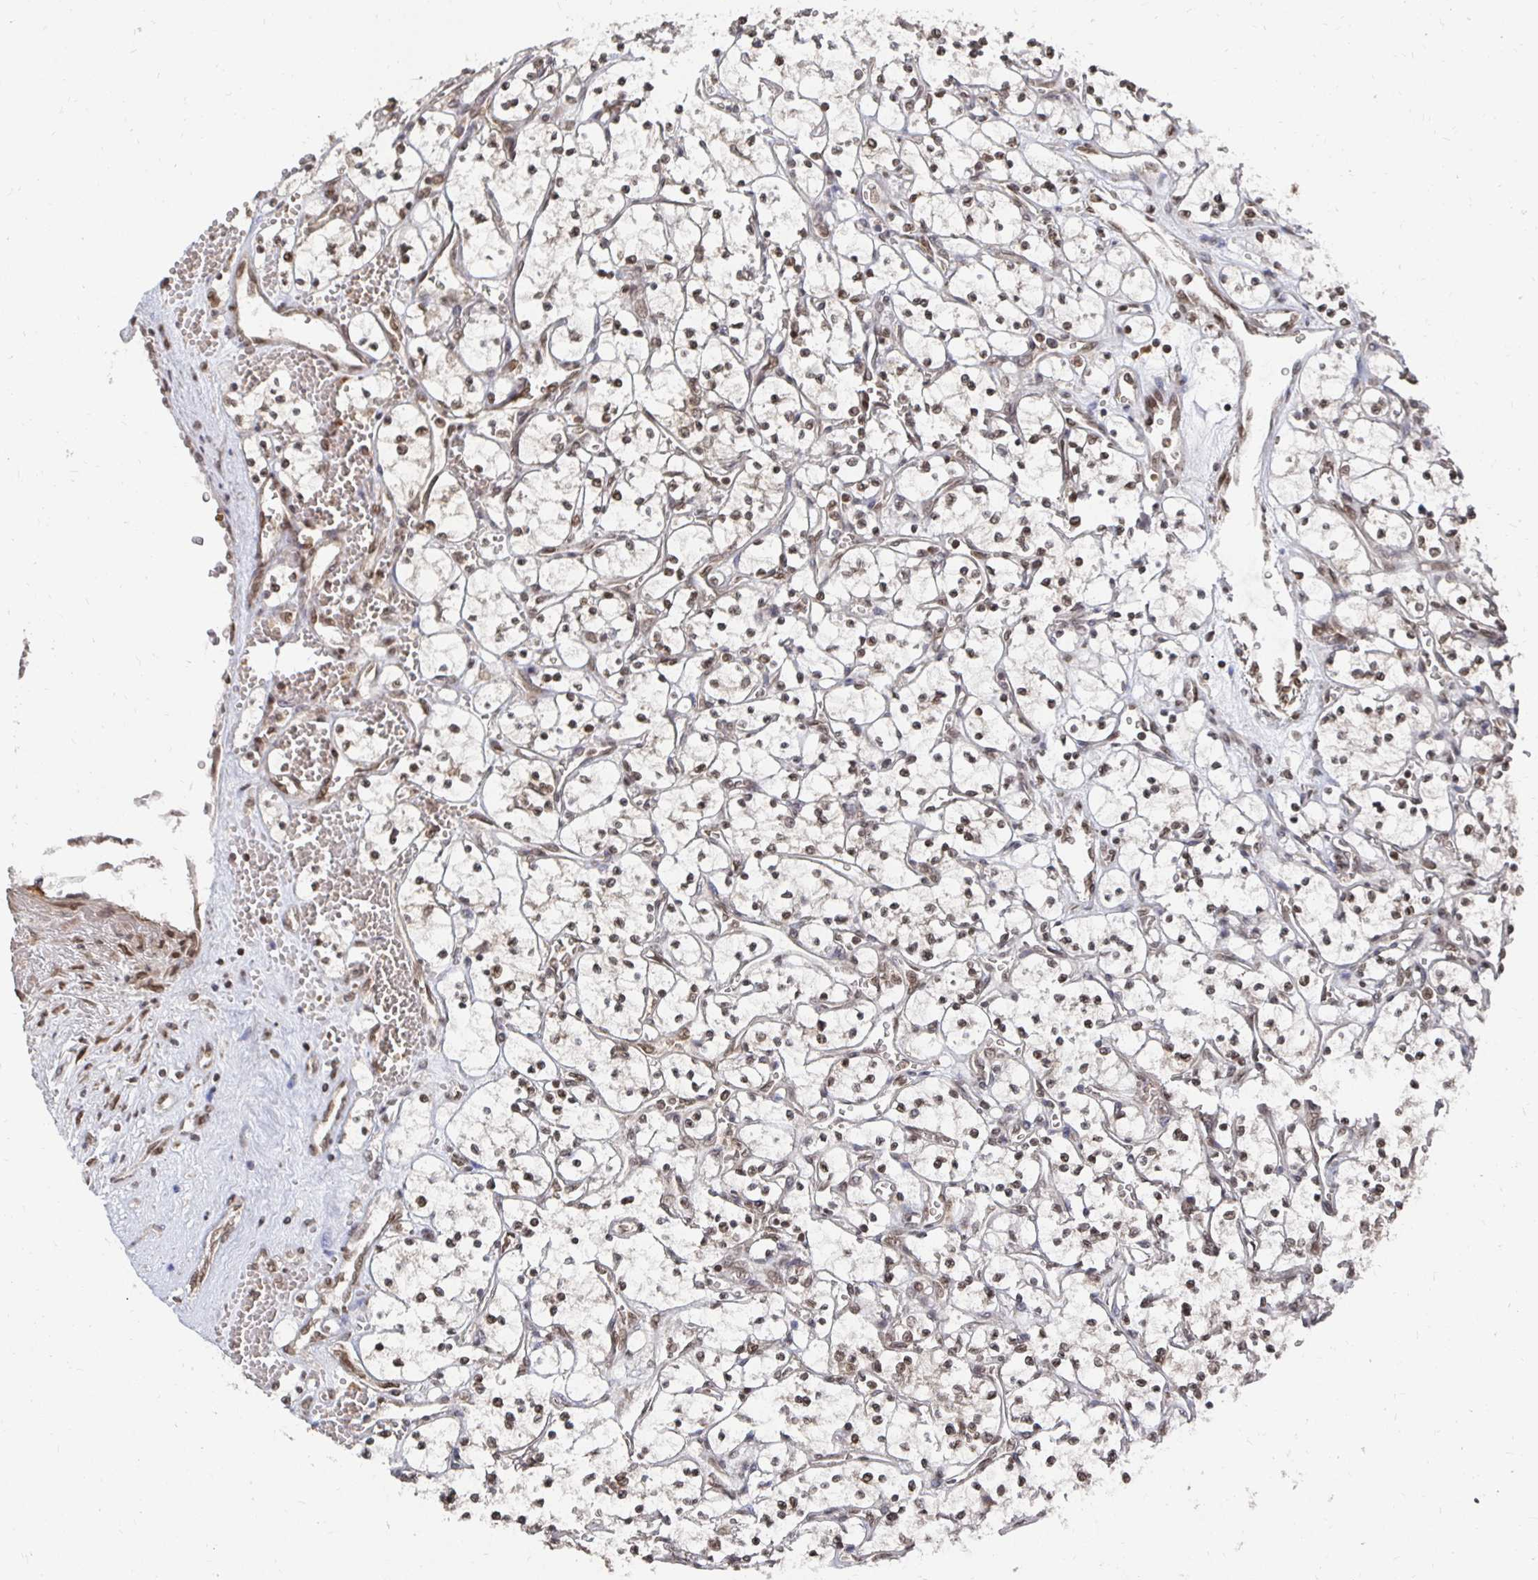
{"staining": {"intensity": "moderate", "quantity": ">75%", "location": "nuclear"}, "tissue": "renal cancer", "cell_type": "Tumor cells", "image_type": "cancer", "snomed": [{"axis": "morphology", "description": "Adenocarcinoma, NOS"}, {"axis": "topography", "description": "Kidney"}], "caption": "IHC image of human renal adenocarcinoma stained for a protein (brown), which reveals medium levels of moderate nuclear expression in approximately >75% of tumor cells.", "gene": "GTF3C6", "patient": {"sex": "female", "age": 69}}